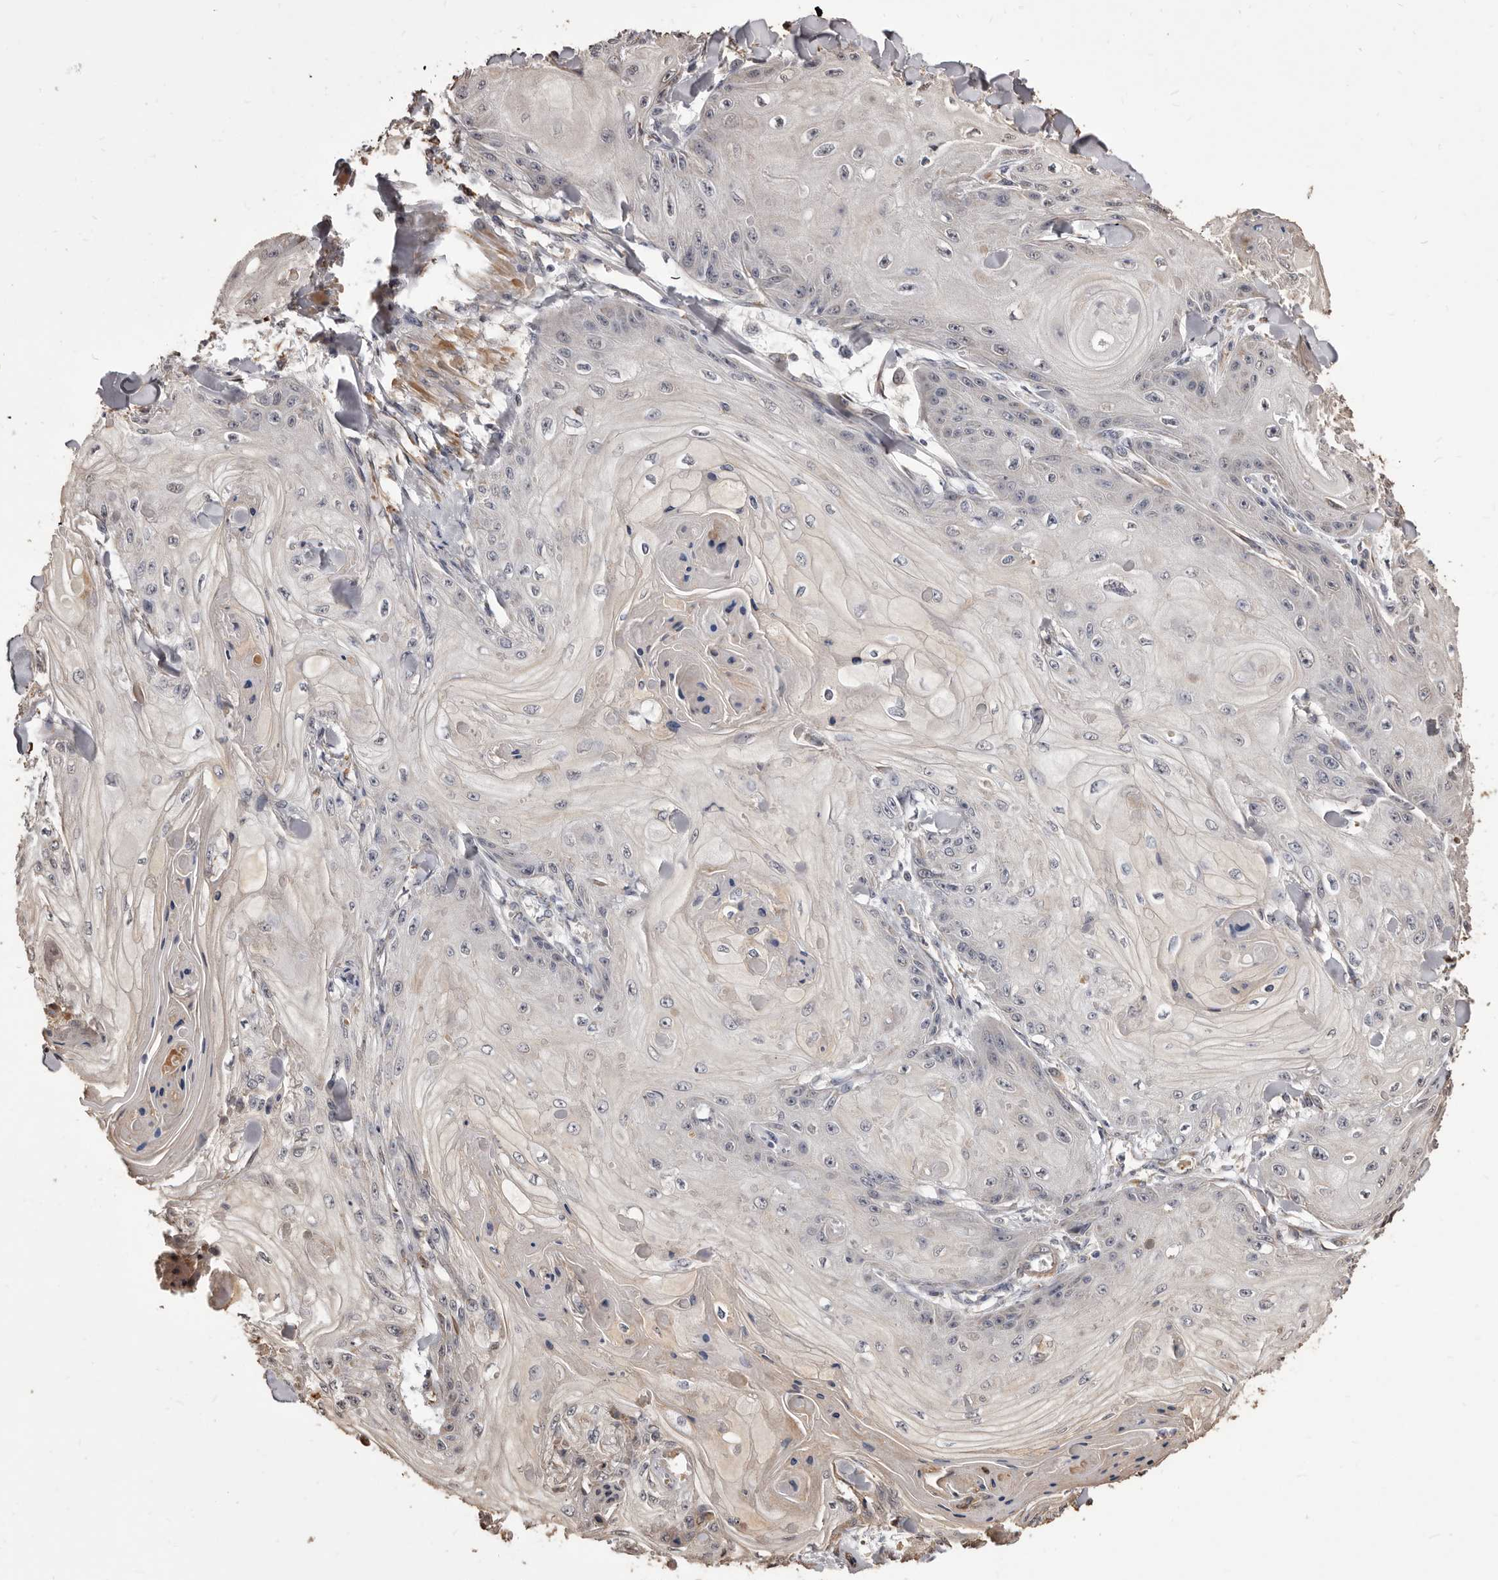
{"staining": {"intensity": "negative", "quantity": "none", "location": "none"}, "tissue": "skin cancer", "cell_type": "Tumor cells", "image_type": "cancer", "snomed": [{"axis": "morphology", "description": "Squamous cell carcinoma, NOS"}, {"axis": "topography", "description": "Skin"}], "caption": "High power microscopy micrograph of an immunohistochemistry (IHC) photomicrograph of skin cancer, revealing no significant expression in tumor cells.", "gene": "ALPK1", "patient": {"sex": "male", "age": 74}}